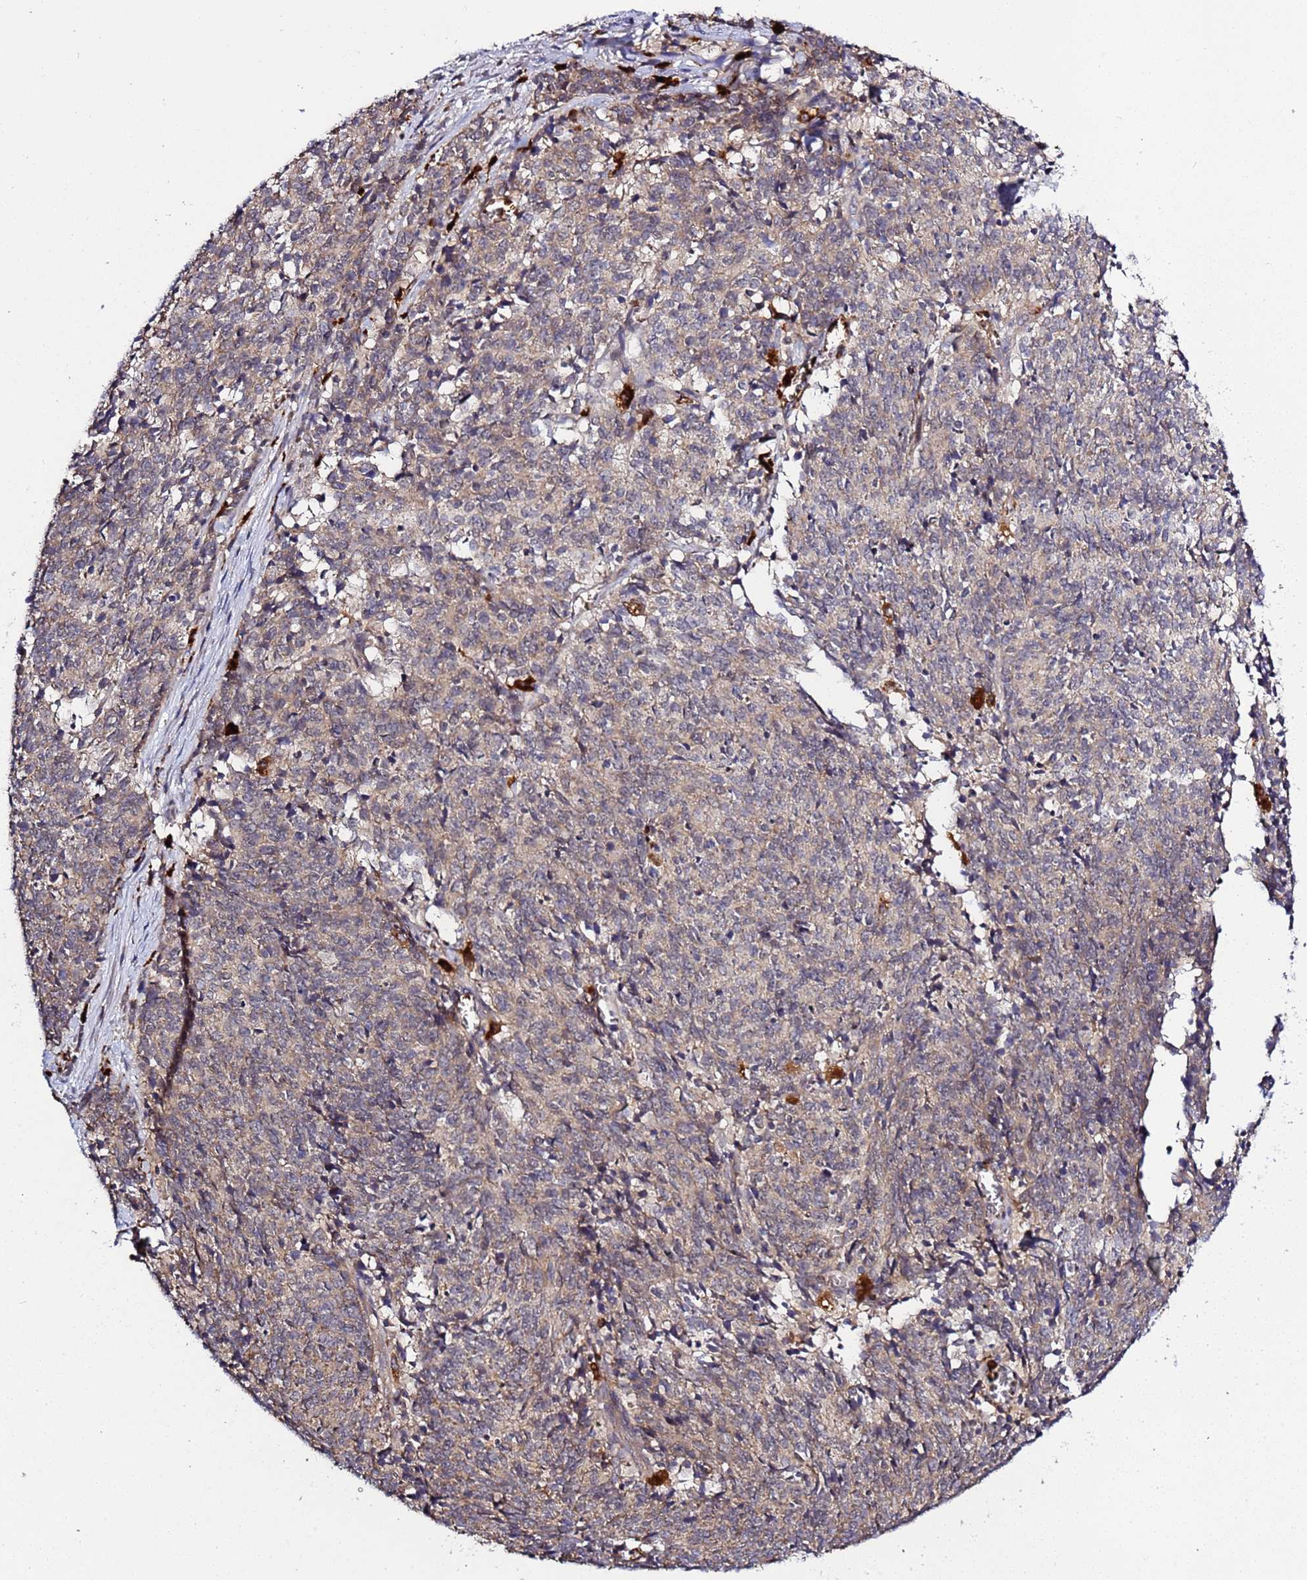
{"staining": {"intensity": "weak", "quantity": ">75%", "location": "cytoplasmic/membranous"}, "tissue": "cervical cancer", "cell_type": "Tumor cells", "image_type": "cancer", "snomed": [{"axis": "morphology", "description": "Squamous cell carcinoma, NOS"}, {"axis": "topography", "description": "Cervix"}], "caption": "Protein analysis of cervical squamous cell carcinoma tissue demonstrates weak cytoplasmic/membranous positivity in approximately >75% of tumor cells.", "gene": "VPS36", "patient": {"sex": "female", "age": 29}}